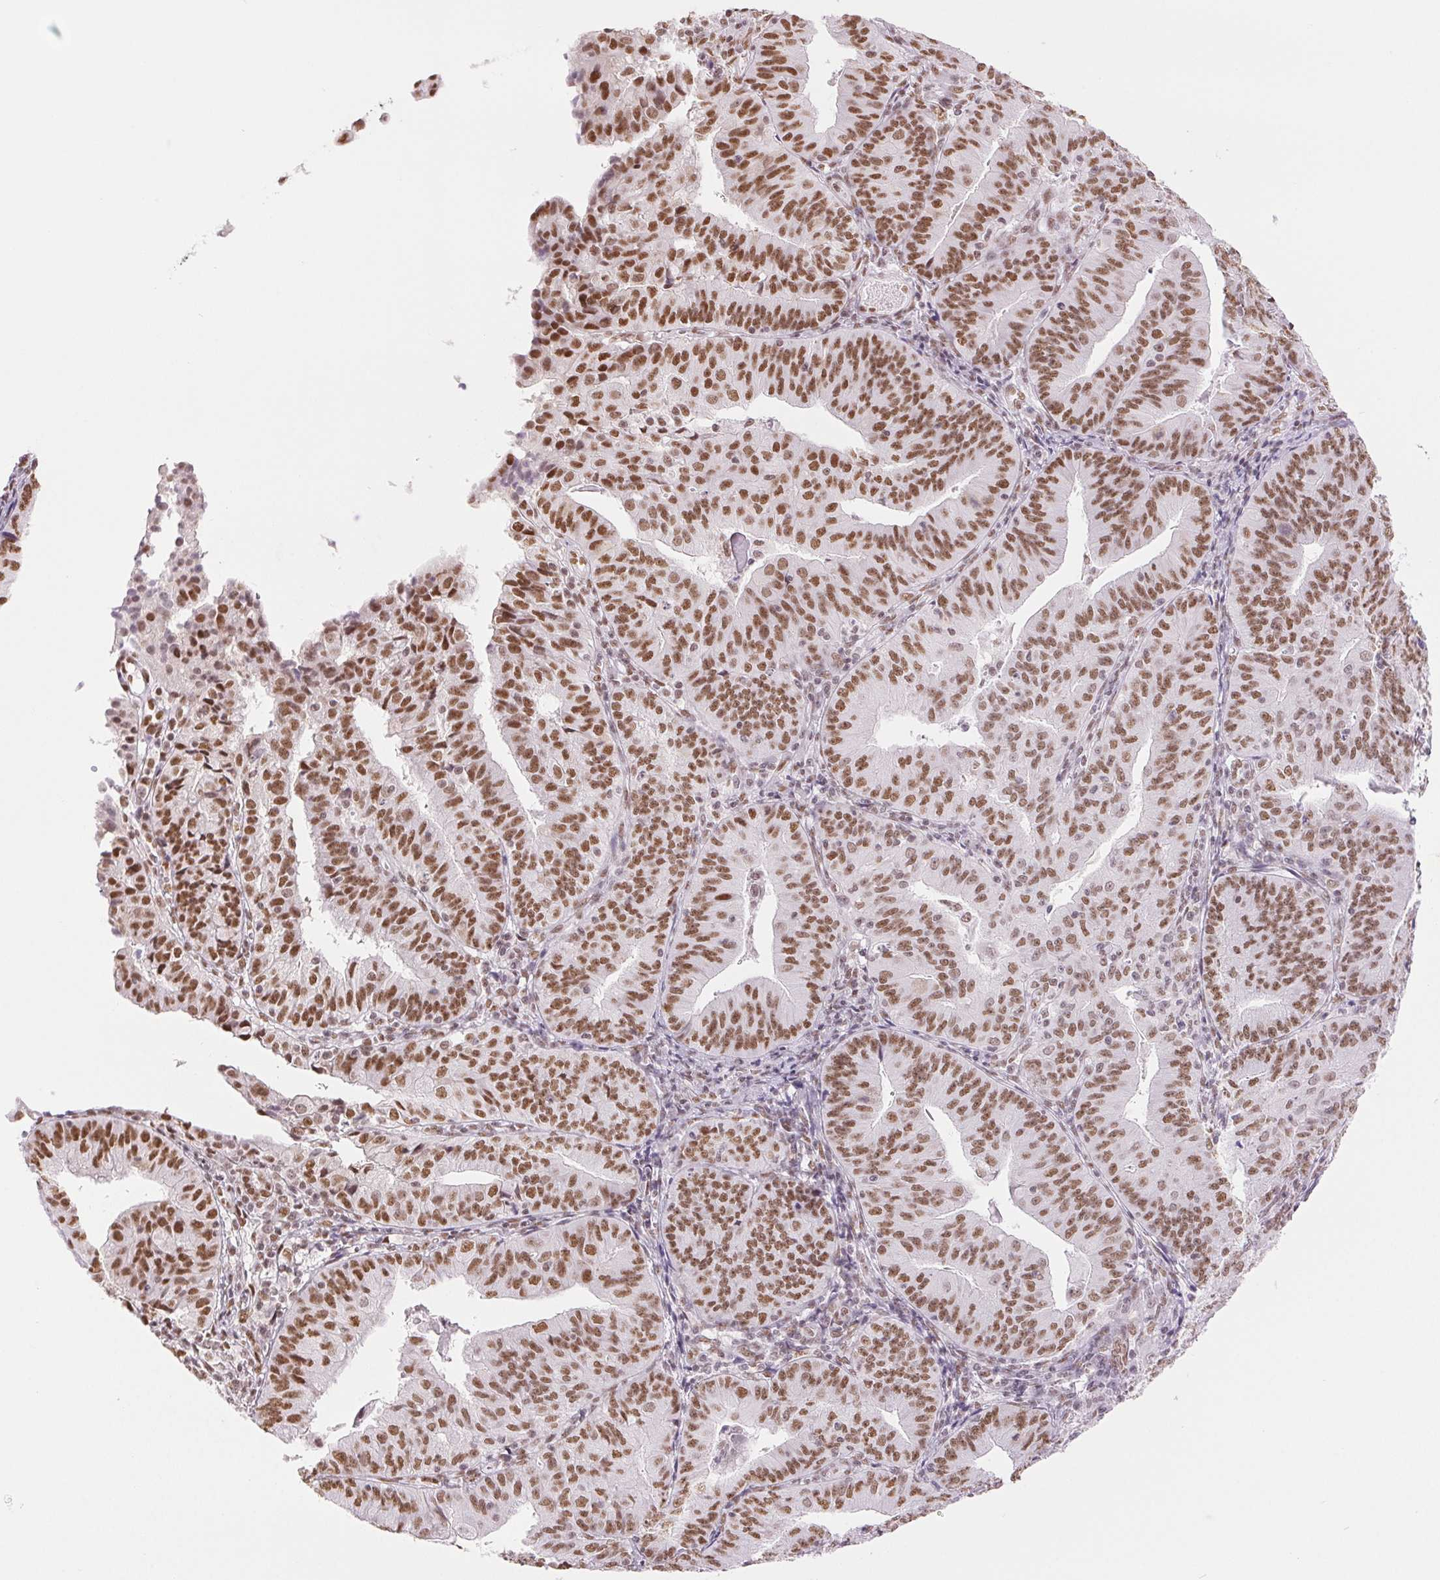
{"staining": {"intensity": "moderate", "quantity": ">75%", "location": "nuclear"}, "tissue": "endometrial cancer", "cell_type": "Tumor cells", "image_type": "cancer", "snomed": [{"axis": "morphology", "description": "Adenocarcinoma, NOS"}, {"axis": "topography", "description": "Endometrium"}], "caption": "Endometrial adenocarcinoma stained for a protein (brown) demonstrates moderate nuclear positive expression in about >75% of tumor cells.", "gene": "ZFR2", "patient": {"sex": "female", "age": 56}}